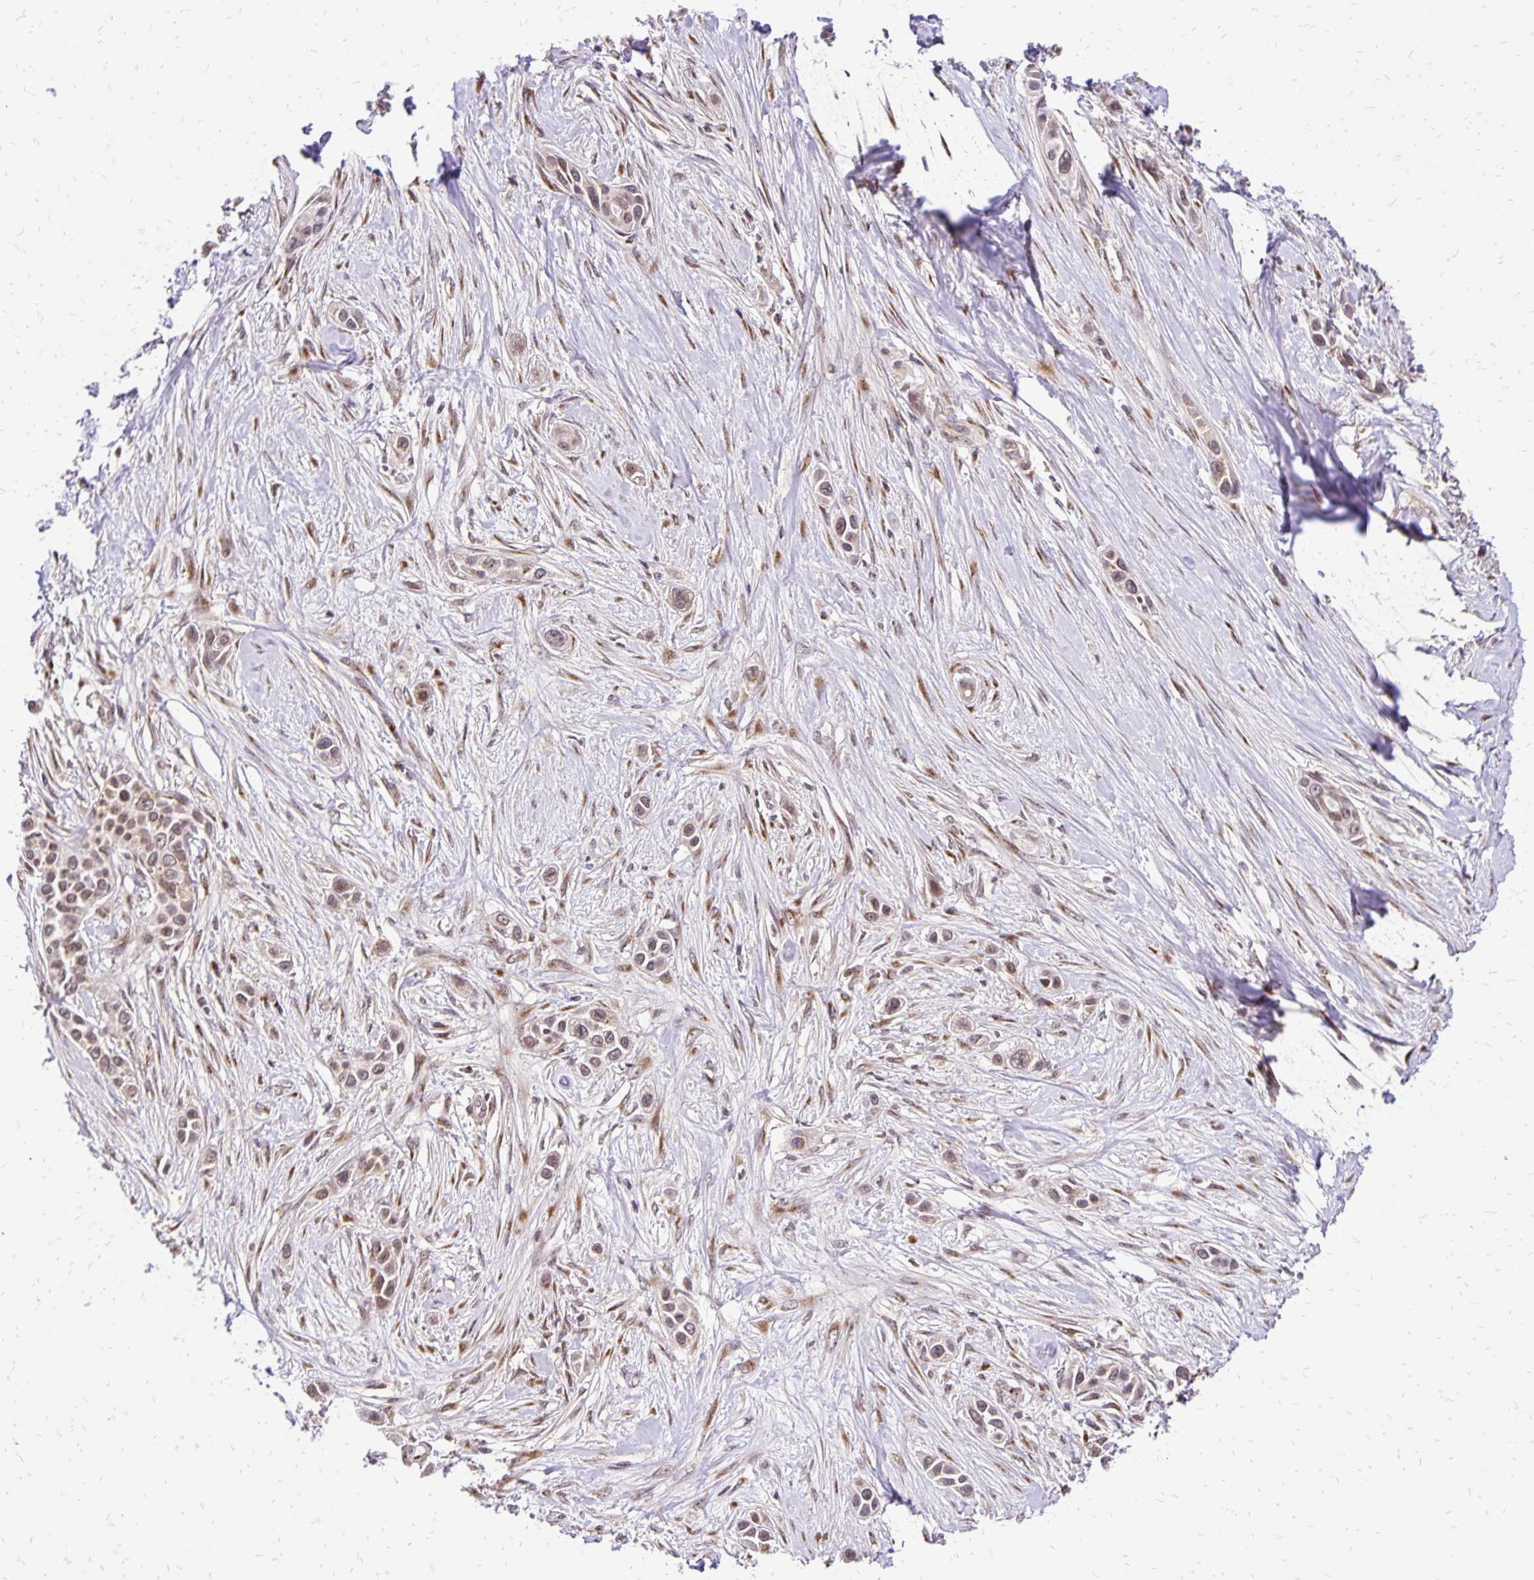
{"staining": {"intensity": "weak", "quantity": ">75%", "location": "nuclear"}, "tissue": "skin cancer", "cell_type": "Tumor cells", "image_type": "cancer", "snomed": [{"axis": "morphology", "description": "Squamous cell carcinoma, NOS"}, {"axis": "topography", "description": "Skin"}], "caption": "IHC image of human skin cancer stained for a protein (brown), which demonstrates low levels of weak nuclear staining in about >75% of tumor cells.", "gene": "GOLGA5", "patient": {"sex": "female", "age": 69}}